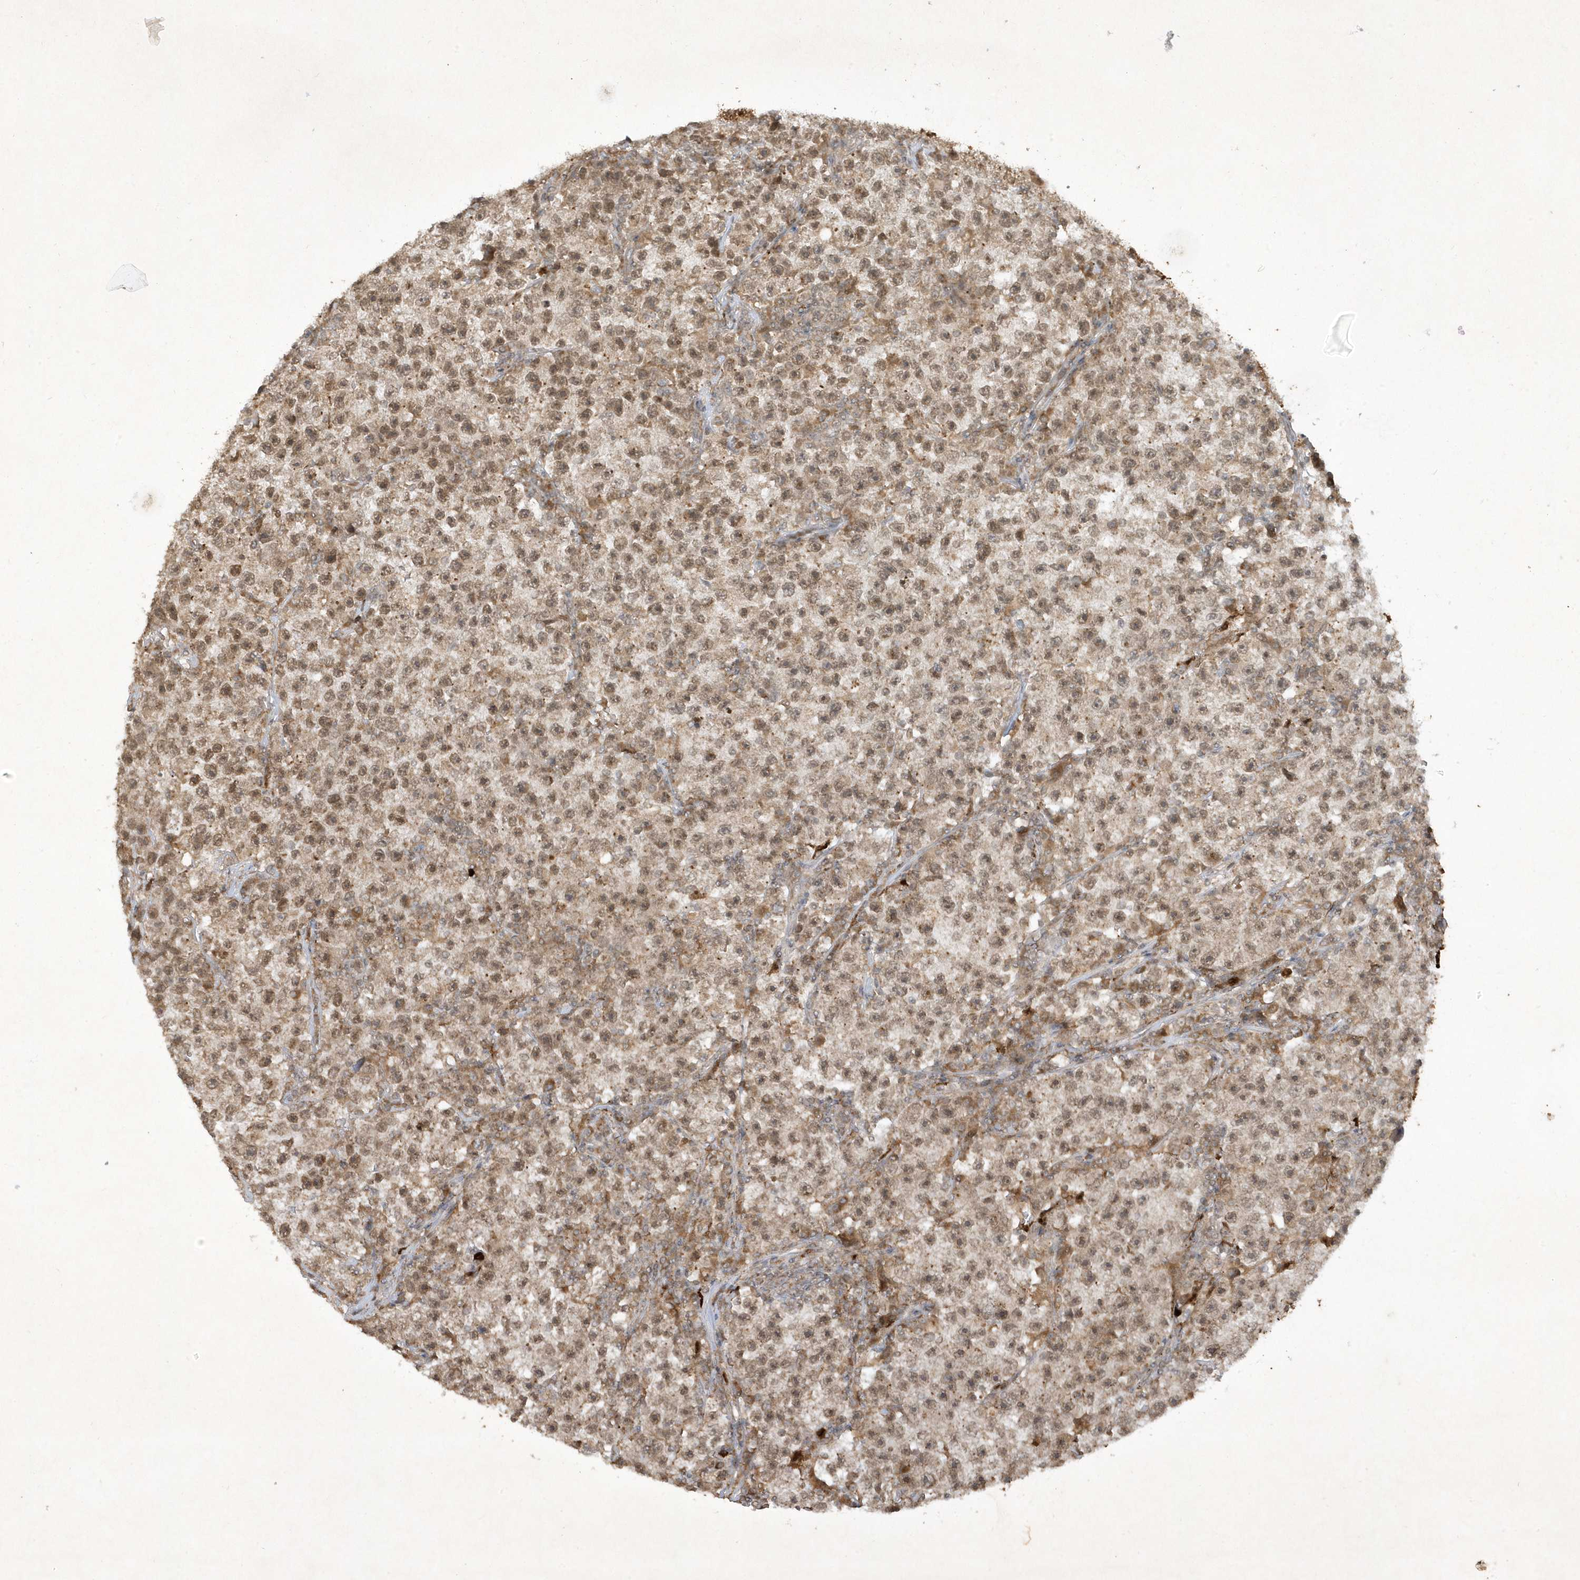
{"staining": {"intensity": "weak", "quantity": "25%-75%", "location": "nuclear"}, "tissue": "testis cancer", "cell_type": "Tumor cells", "image_type": "cancer", "snomed": [{"axis": "morphology", "description": "Seminoma, NOS"}, {"axis": "topography", "description": "Testis"}], "caption": "This is an image of immunohistochemistry staining of testis seminoma, which shows weak staining in the nuclear of tumor cells.", "gene": "ZNF213", "patient": {"sex": "male", "age": 22}}